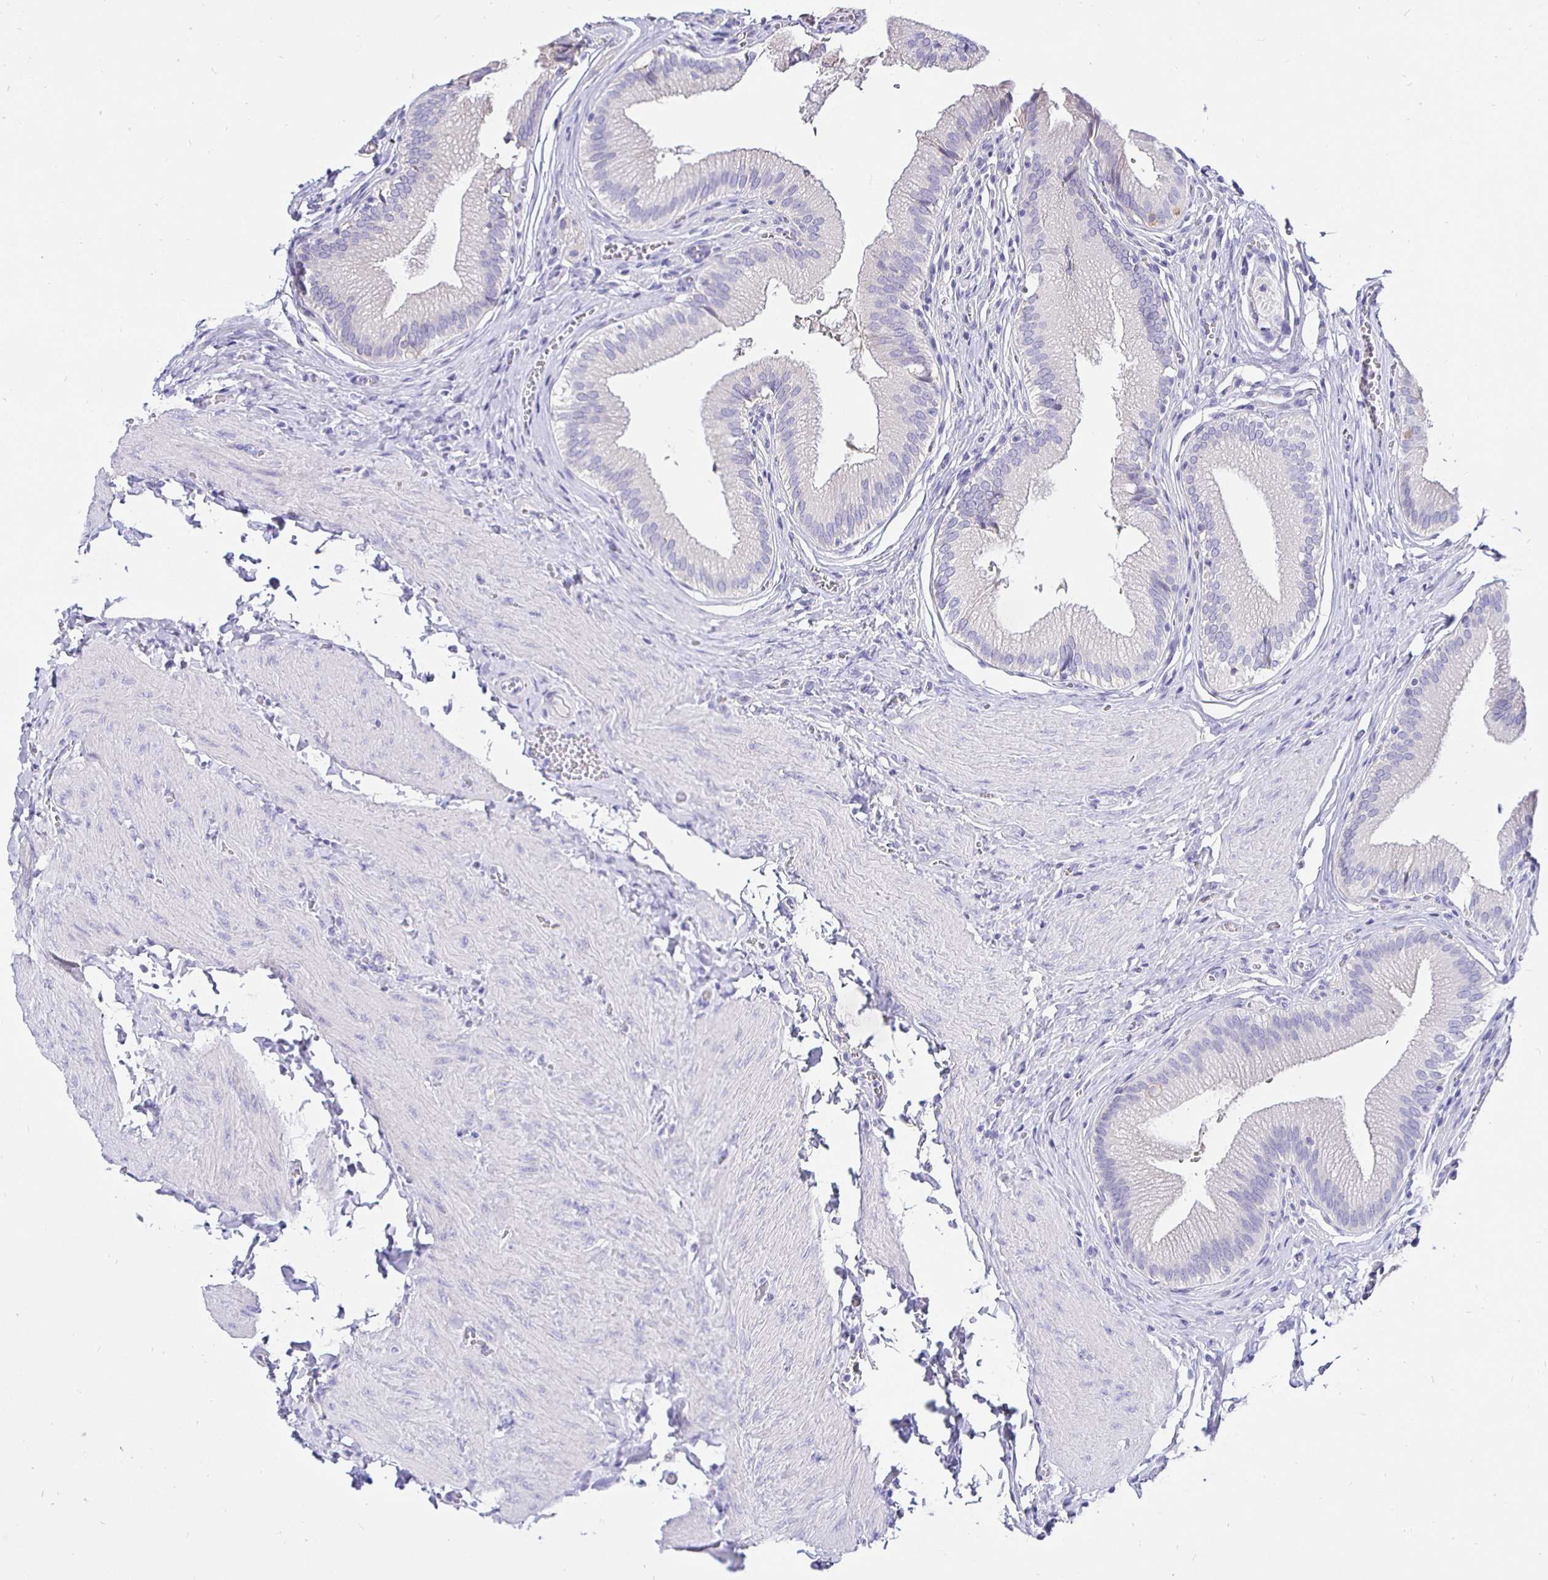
{"staining": {"intensity": "negative", "quantity": "none", "location": "none"}, "tissue": "gallbladder", "cell_type": "Glandular cells", "image_type": "normal", "snomed": [{"axis": "morphology", "description": "Normal tissue, NOS"}, {"axis": "topography", "description": "Gallbladder"}, {"axis": "topography", "description": "Peripheral nerve tissue"}], "caption": "Immunohistochemistry image of unremarkable gallbladder: gallbladder stained with DAB (3,3'-diaminobenzidine) demonstrates no significant protein positivity in glandular cells.", "gene": "UMOD", "patient": {"sex": "male", "age": 17}}